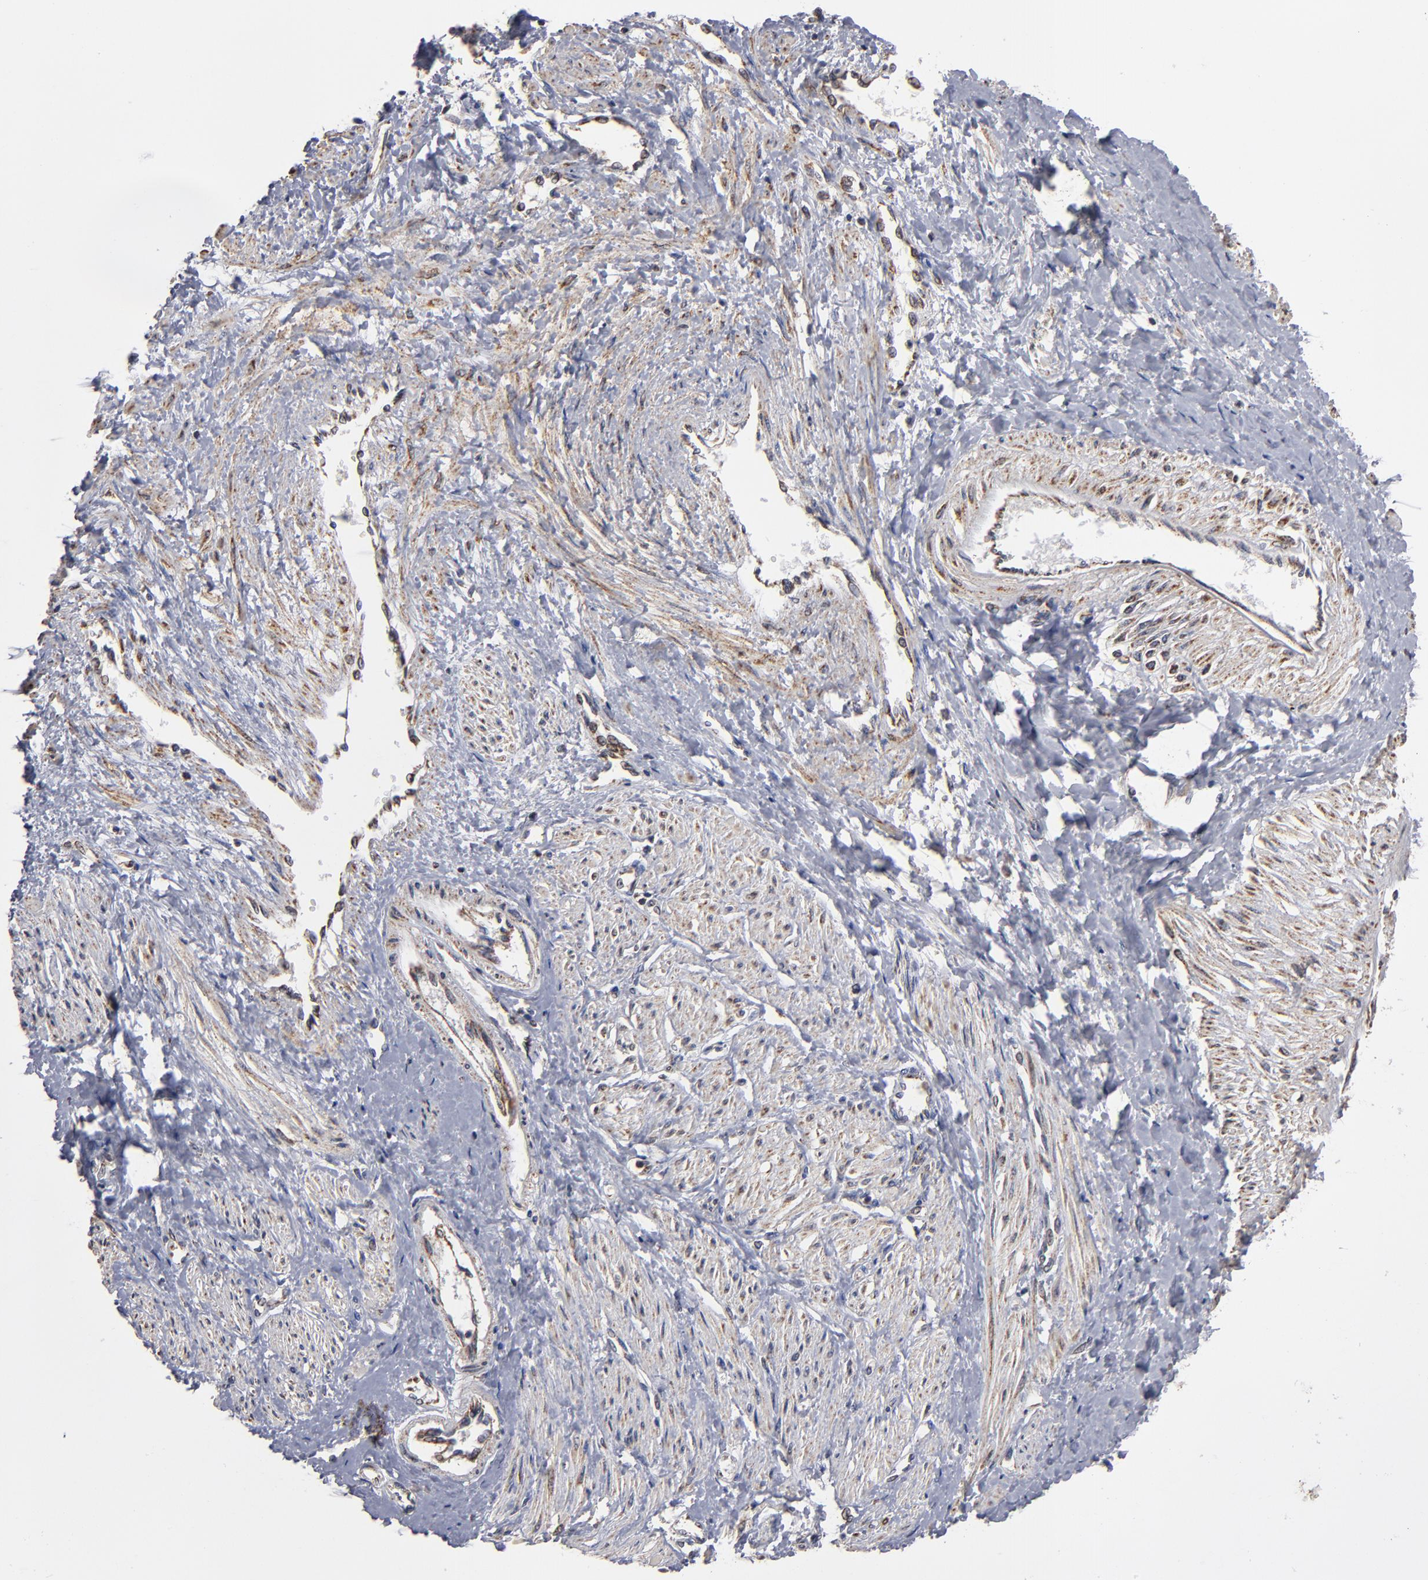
{"staining": {"intensity": "weak", "quantity": ">75%", "location": "cytoplasmic/membranous"}, "tissue": "smooth muscle", "cell_type": "Smooth muscle cells", "image_type": "normal", "snomed": [{"axis": "morphology", "description": "Normal tissue, NOS"}, {"axis": "topography", "description": "Smooth muscle"}, {"axis": "topography", "description": "Uterus"}], "caption": "This histopathology image demonstrates benign smooth muscle stained with IHC to label a protein in brown. The cytoplasmic/membranous of smooth muscle cells show weak positivity for the protein. Nuclei are counter-stained blue.", "gene": "MIPOL1", "patient": {"sex": "female", "age": 39}}